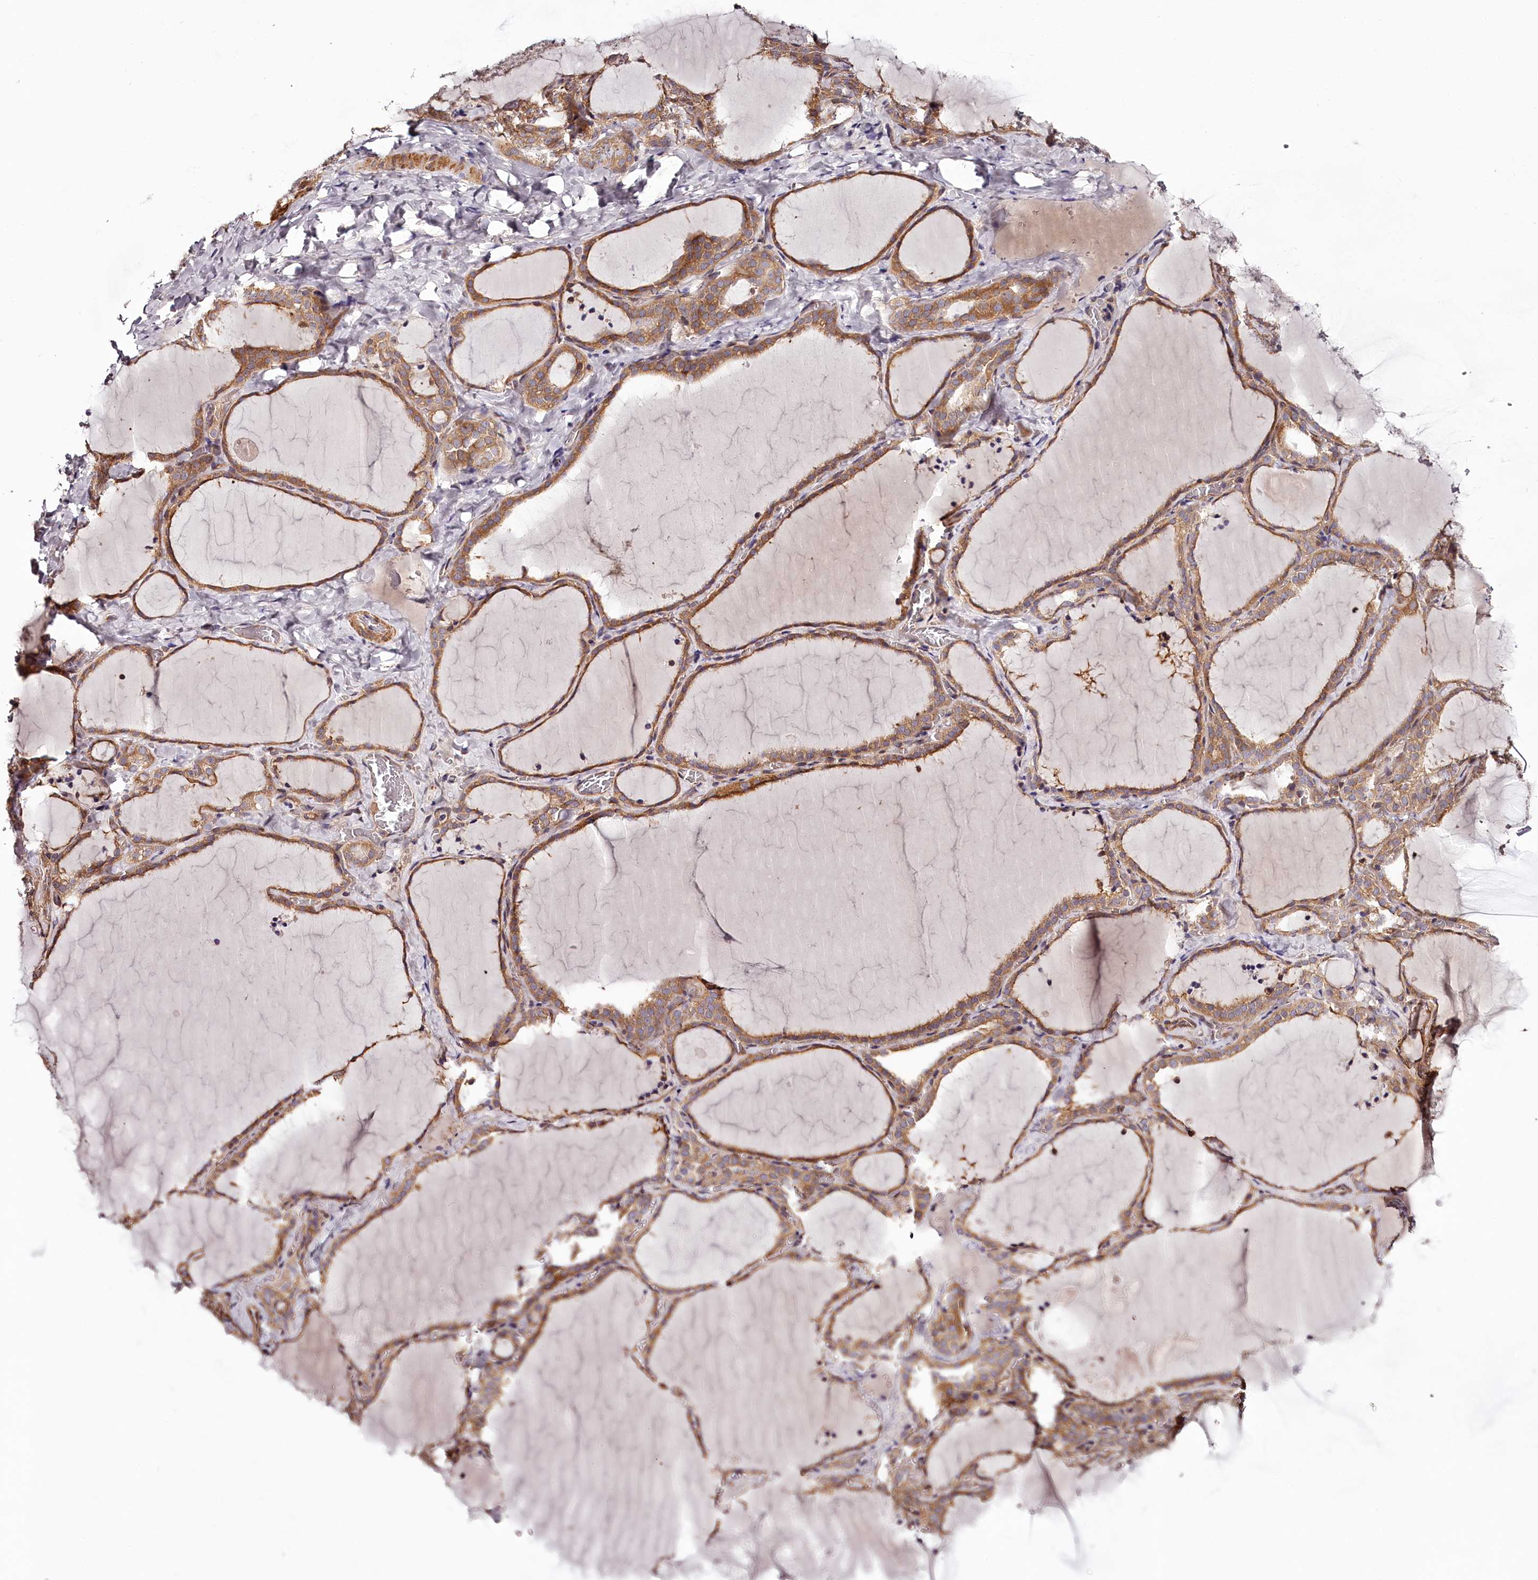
{"staining": {"intensity": "moderate", "quantity": ">75%", "location": "cytoplasmic/membranous"}, "tissue": "thyroid gland", "cell_type": "Glandular cells", "image_type": "normal", "snomed": [{"axis": "morphology", "description": "Normal tissue, NOS"}, {"axis": "topography", "description": "Thyroid gland"}], "caption": "High-magnification brightfield microscopy of normal thyroid gland stained with DAB (3,3'-diaminobenzidine) (brown) and counterstained with hematoxylin (blue). glandular cells exhibit moderate cytoplasmic/membranous expression is present in approximately>75% of cells.", "gene": "TARS1", "patient": {"sex": "female", "age": 22}}